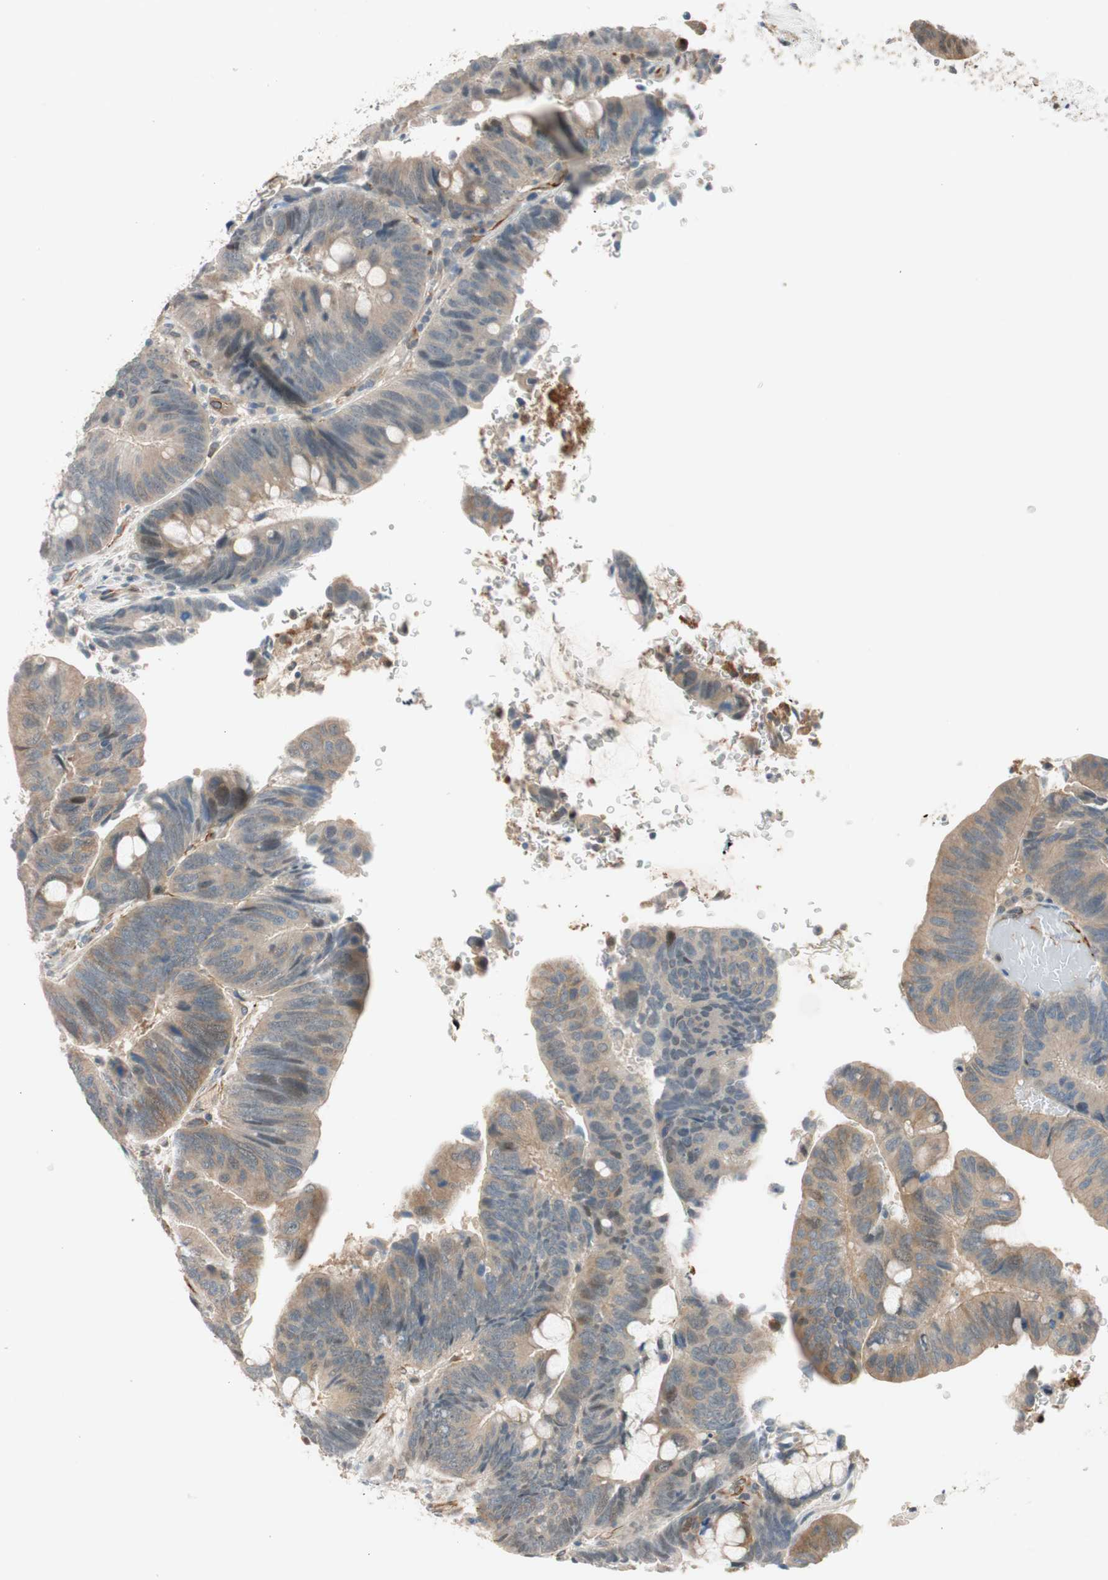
{"staining": {"intensity": "weak", "quantity": ">75%", "location": "cytoplasmic/membranous"}, "tissue": "colorectal cancer", "cell_type": "Tumor cells", "image_type": "cancer", "snomed": [{"axis": "morphology", "description": "Normal tissue, NOS"}, {"axis": "morphology", "description": "Adenocarcinoma, NOS"}, {"axis": "topography", "description": "Rectum"}, {"axis": "topography", "description": "Peripheral nerve tissue"}], "caption": "IHC image of neoplastic tissue: colorectal cancer (adenocarcinoma) stained using IHC shows low levels of weak protein expression localized specifically in the cytoplasmic/membranous of tumor cells, appearing as a cytoplasmic/membranous brown color.", "gene": "PIK3R3", "patient": {"sex": "male", "age": 92}}